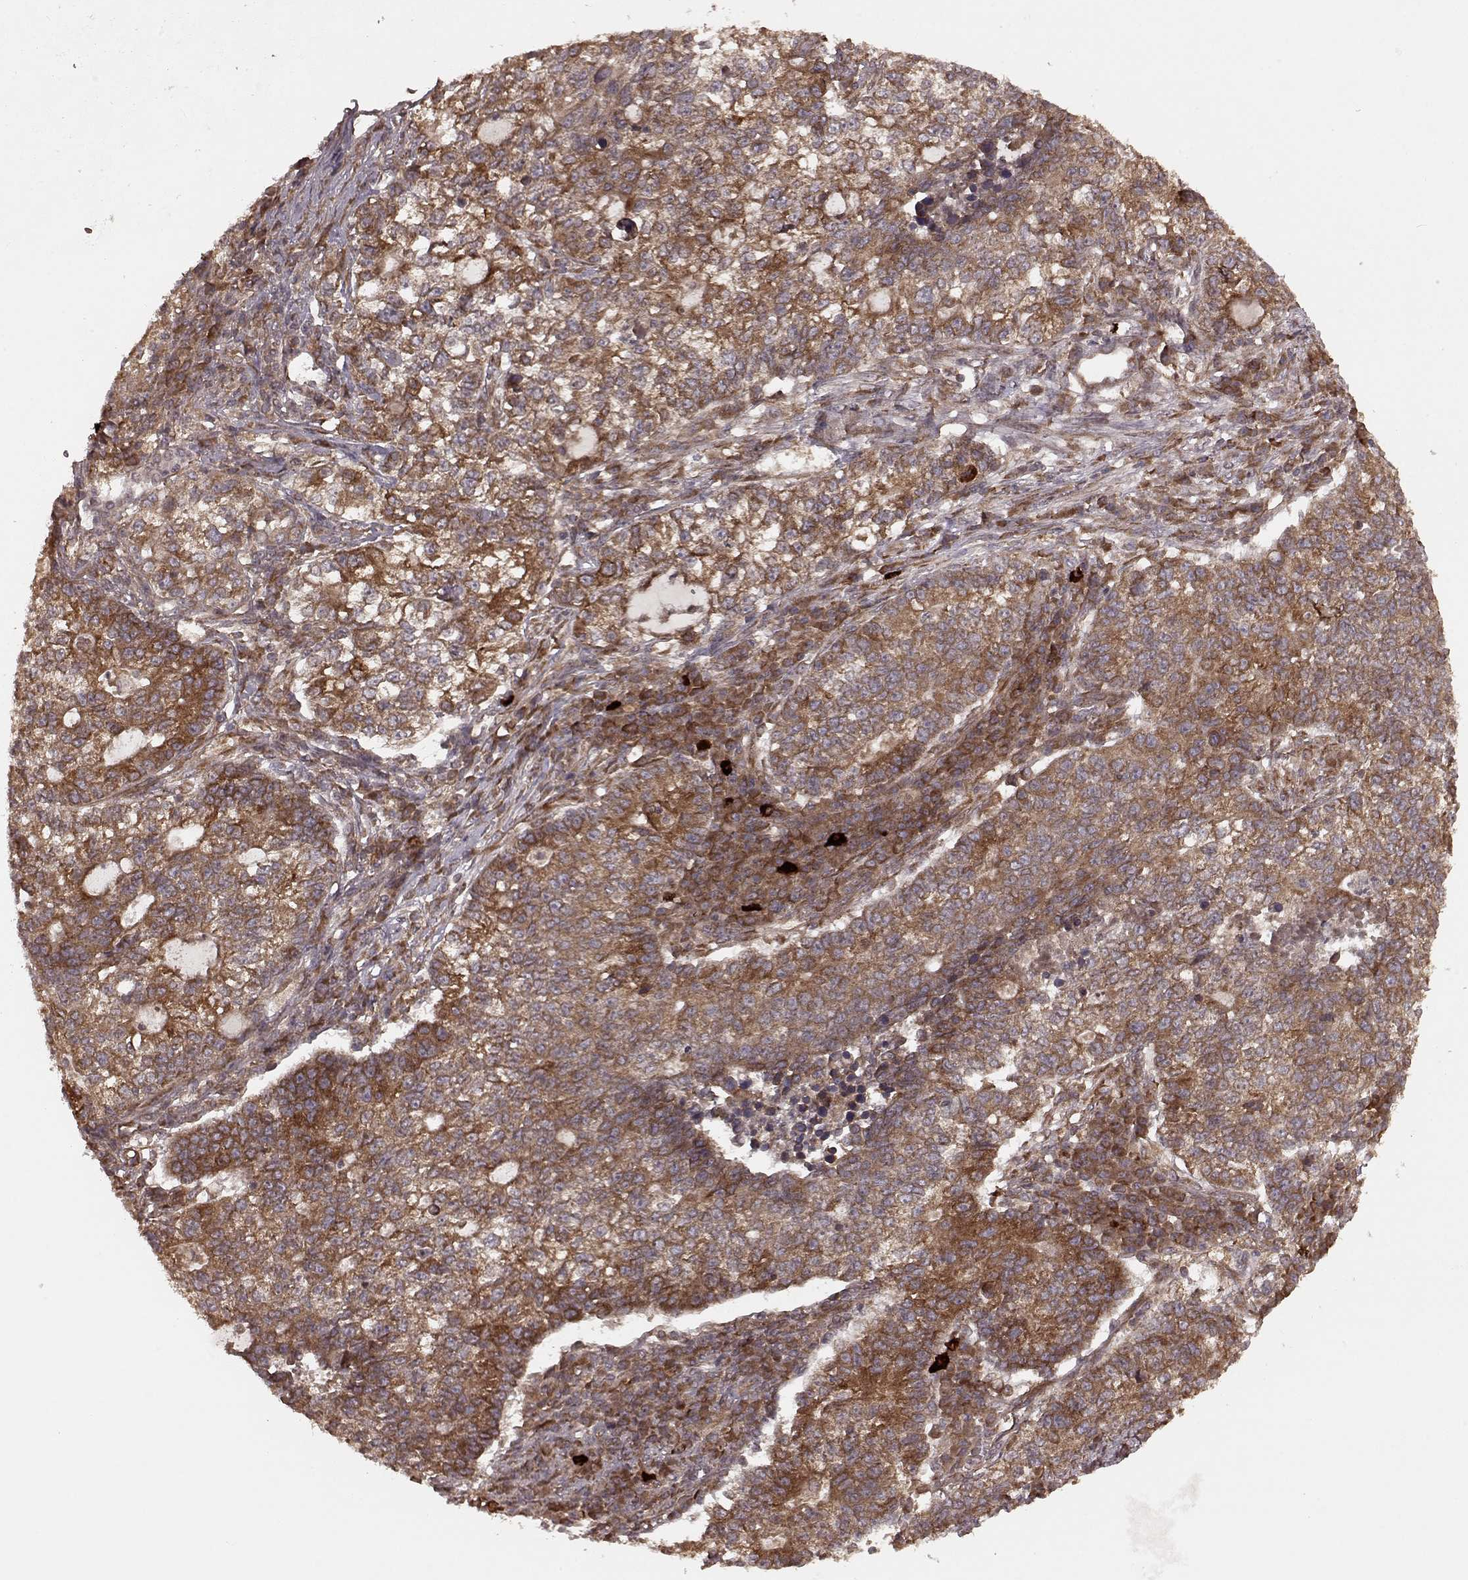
{"staining": {"intensity": "strong", "quantity": ">75%", "location": "cytoplasmic/membranous"}, "tissue": "lung cancer", "cell_type": "Tumor cells", "image_type": "cancer", "snomed": [{"axis": "morphology", "description": "Adenocarcinoma, NOS"}, {"axis": "topography", "description": "Lung"}], "caption": "IHC (DAB (3,3'-diaminobenzidine)) staining of human adenocarcinoma (lung) shows strong cytoplasmic/membranous protein staining in about >75% of tumor cells. Using DAB (3,3'-diaminobenzidine) (brown) and hematoxylin (blue) stains, captured at high magnification using brightfield microscopy.", "gene": "AGPAT1", "patient": {"sex": "male", "age": 57}}